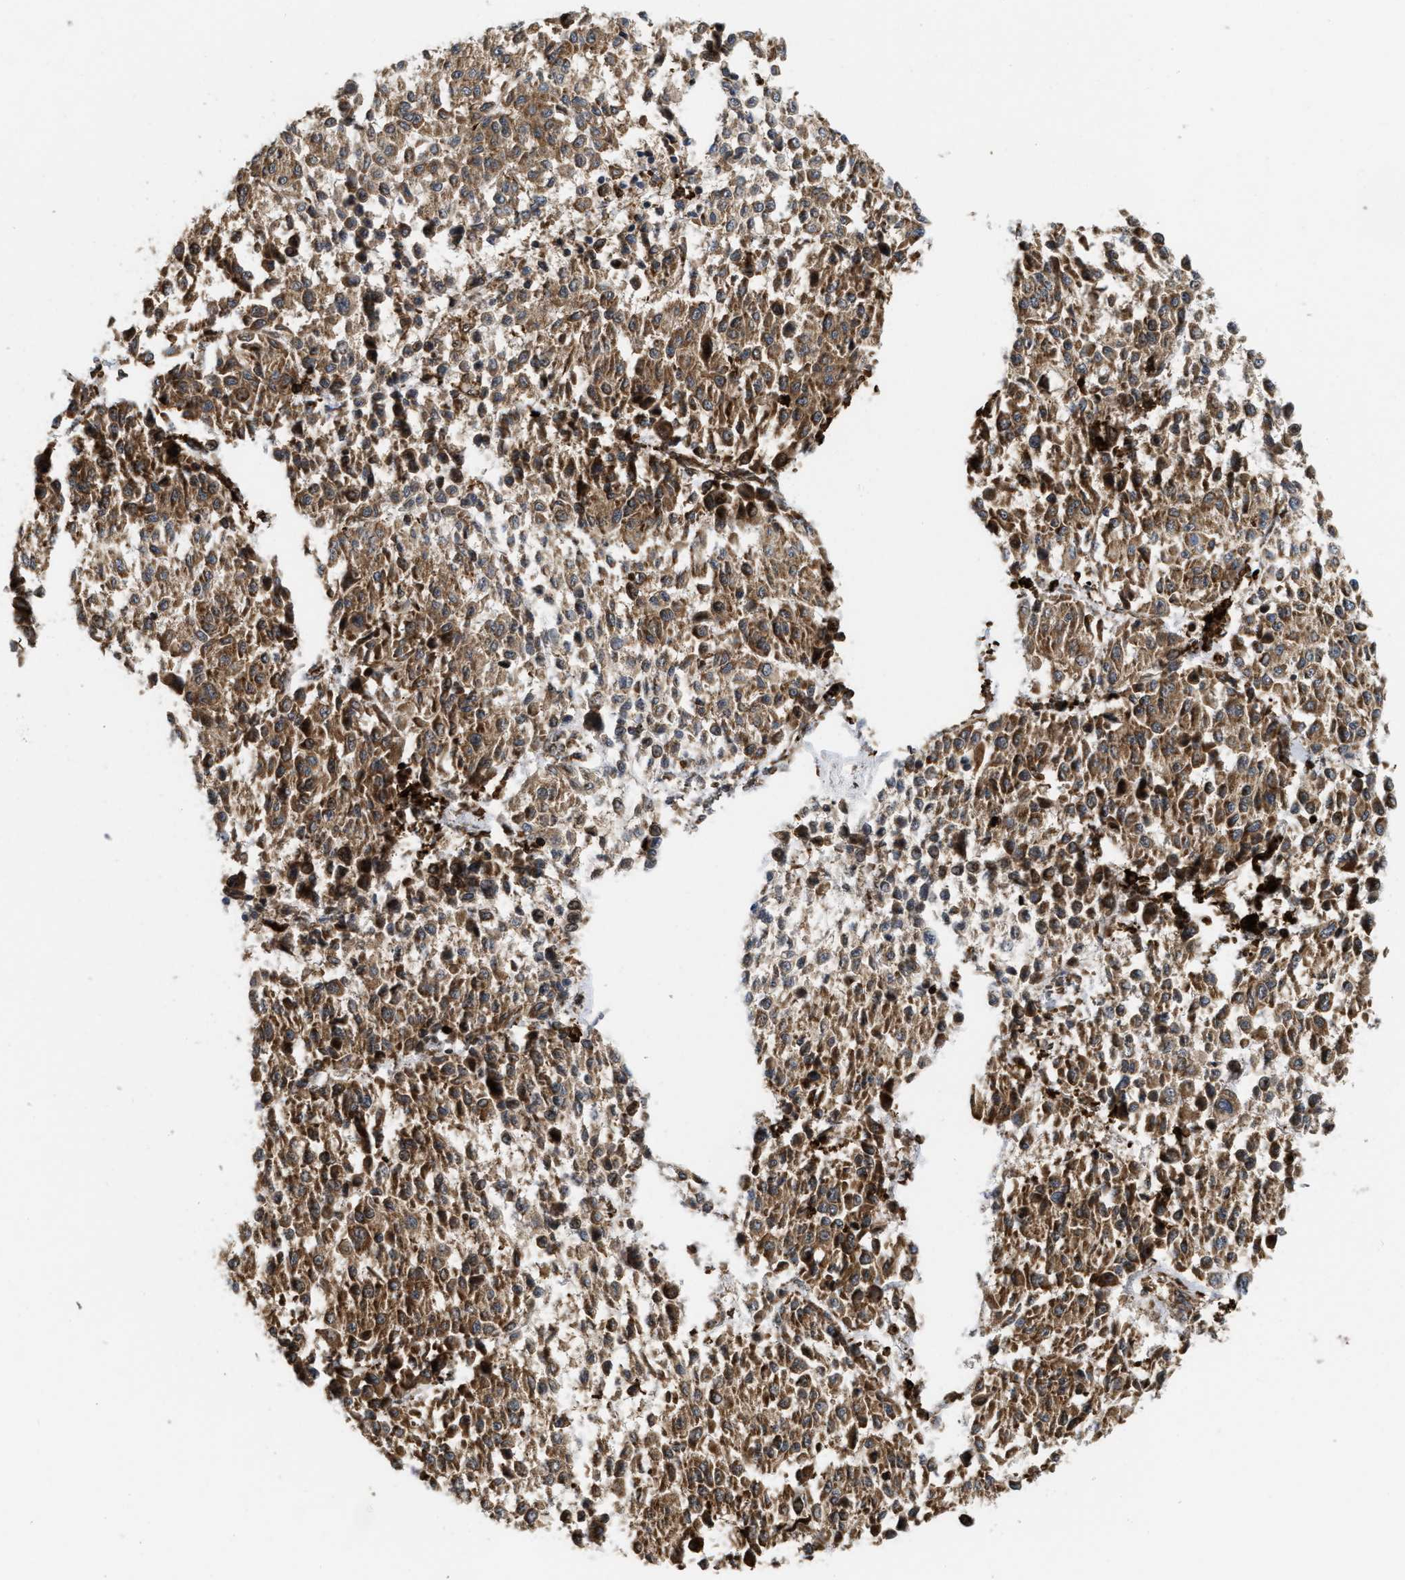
{"staining": {"intensity": "moderate", "quantity": ">75%", "location": "cytoplasmic/membranous"}, "tissue": "melanoma", "cell_type": "Tumor cells", "image_type": "cancer", "snomed": [{"axis": "morphology", "description": "Malignant melanoma, Metastatic site"}, {"axis": "topography", "description": "Soft tissue"}], "caption": "Moderate cytoplasmic/membranous protein staining is appreciated in about >75% of tumor cells in malignant melanoma (metastatic site). The staining is performed using DAB (3,3'-diaminobenzidine) brown chromogen to label protein expression. The nuclei are counter-stained blue using hematoxylin.", "gene": "IQCE", "patient": {"sex": "male", "age": 41}}